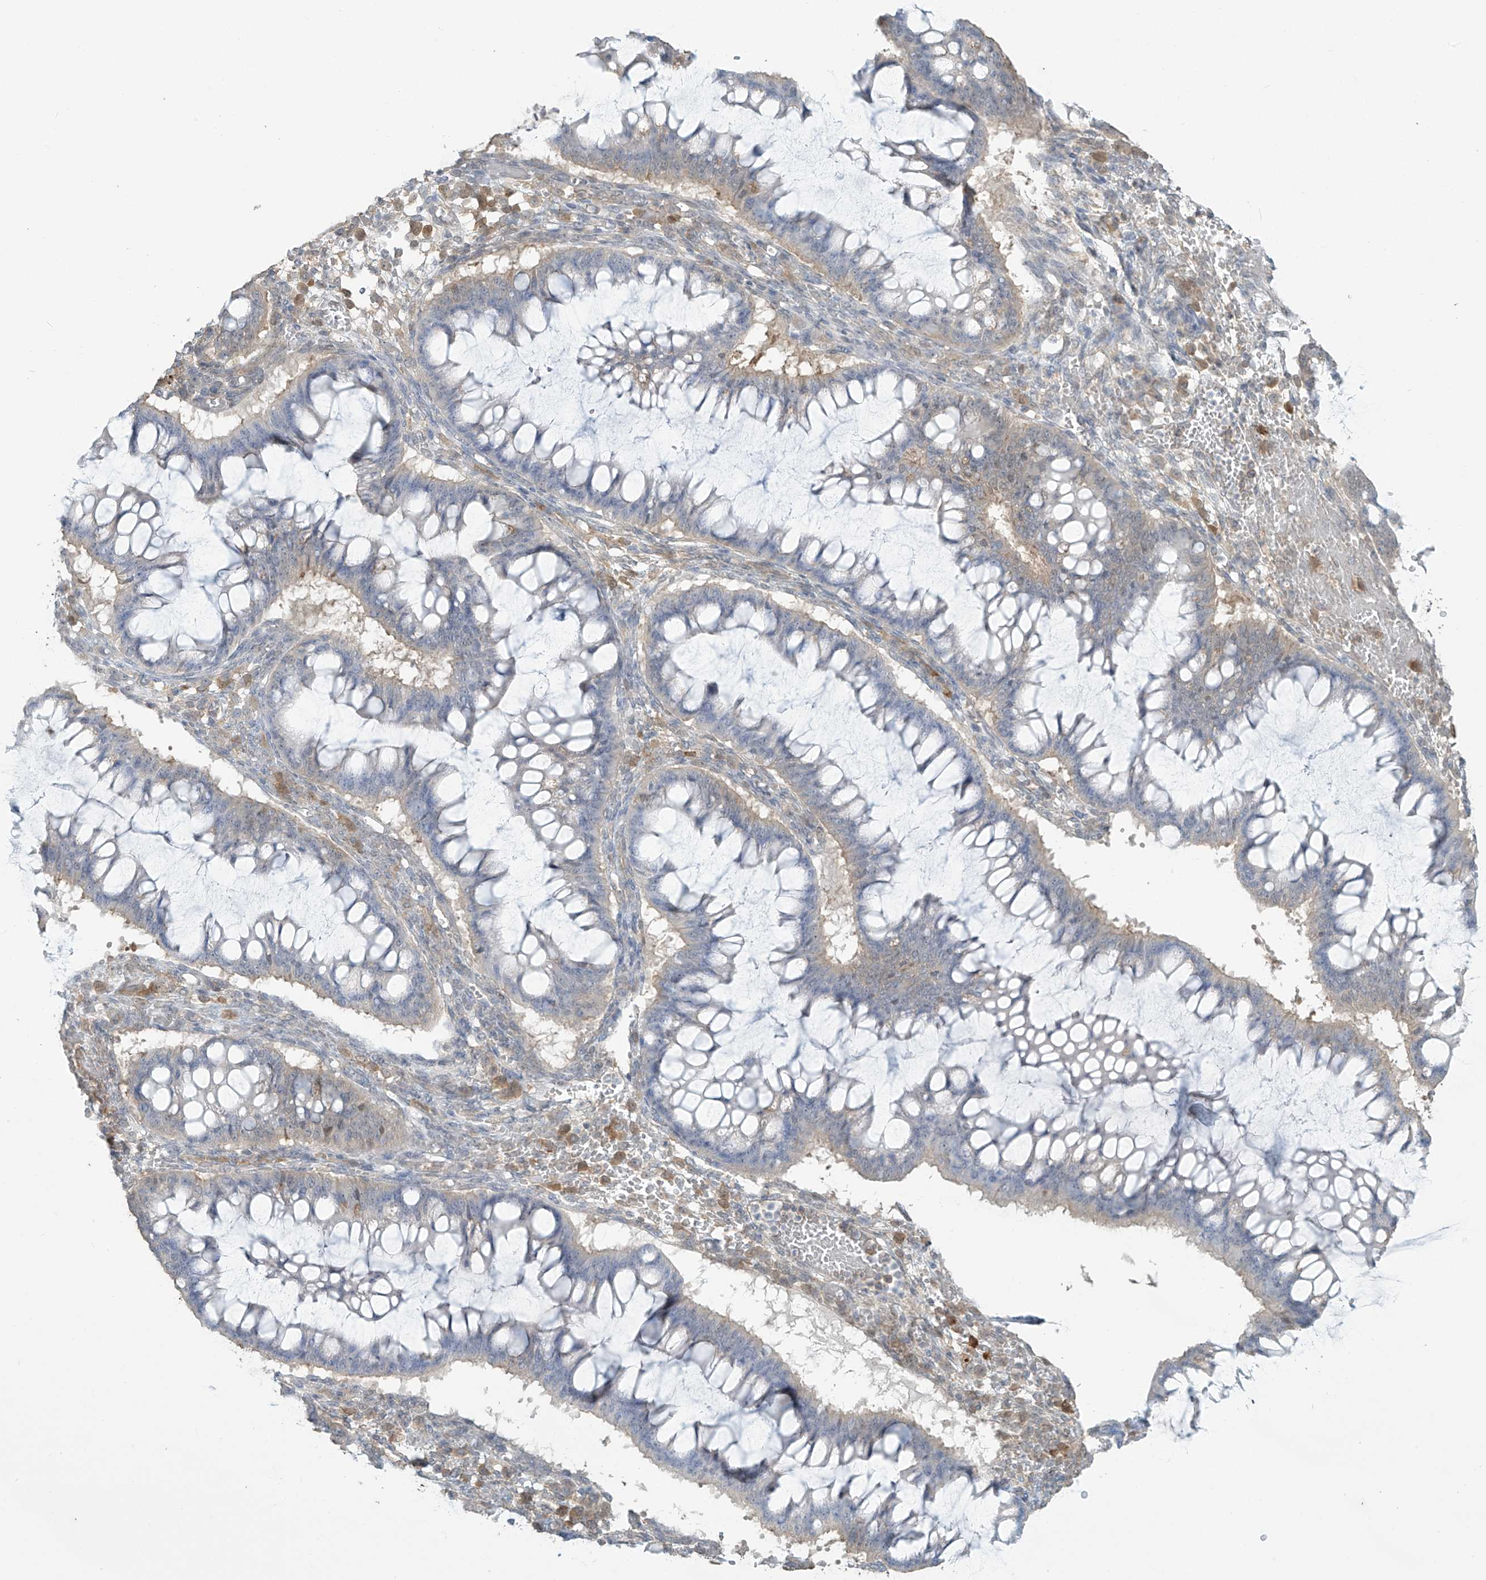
{"staining": {"intensity": "weak", "quantity": "<25%", "location": "cytoplasmic/membranous"}, "tissue": "ovarian cancer", "cell_type": "Tumor cells", "image_type": "cancer", "snomed": [{"axis": "morphology", "description": "Cystadenocarcinoma, mucinous, NOS"}, {"axis": "topography", "description": "Ovary"}], "caption": "Tumor cells show no significant protein staining in ovarian cancer (mucinous cystadenocarcinoma). (DAB (3,3'-diaminobenzidine) immunohistochemistry visualized using brightfield microscopy, high magnification).", "gene": "TAGAP", "patient": {"sex": "female", "age": 73}}